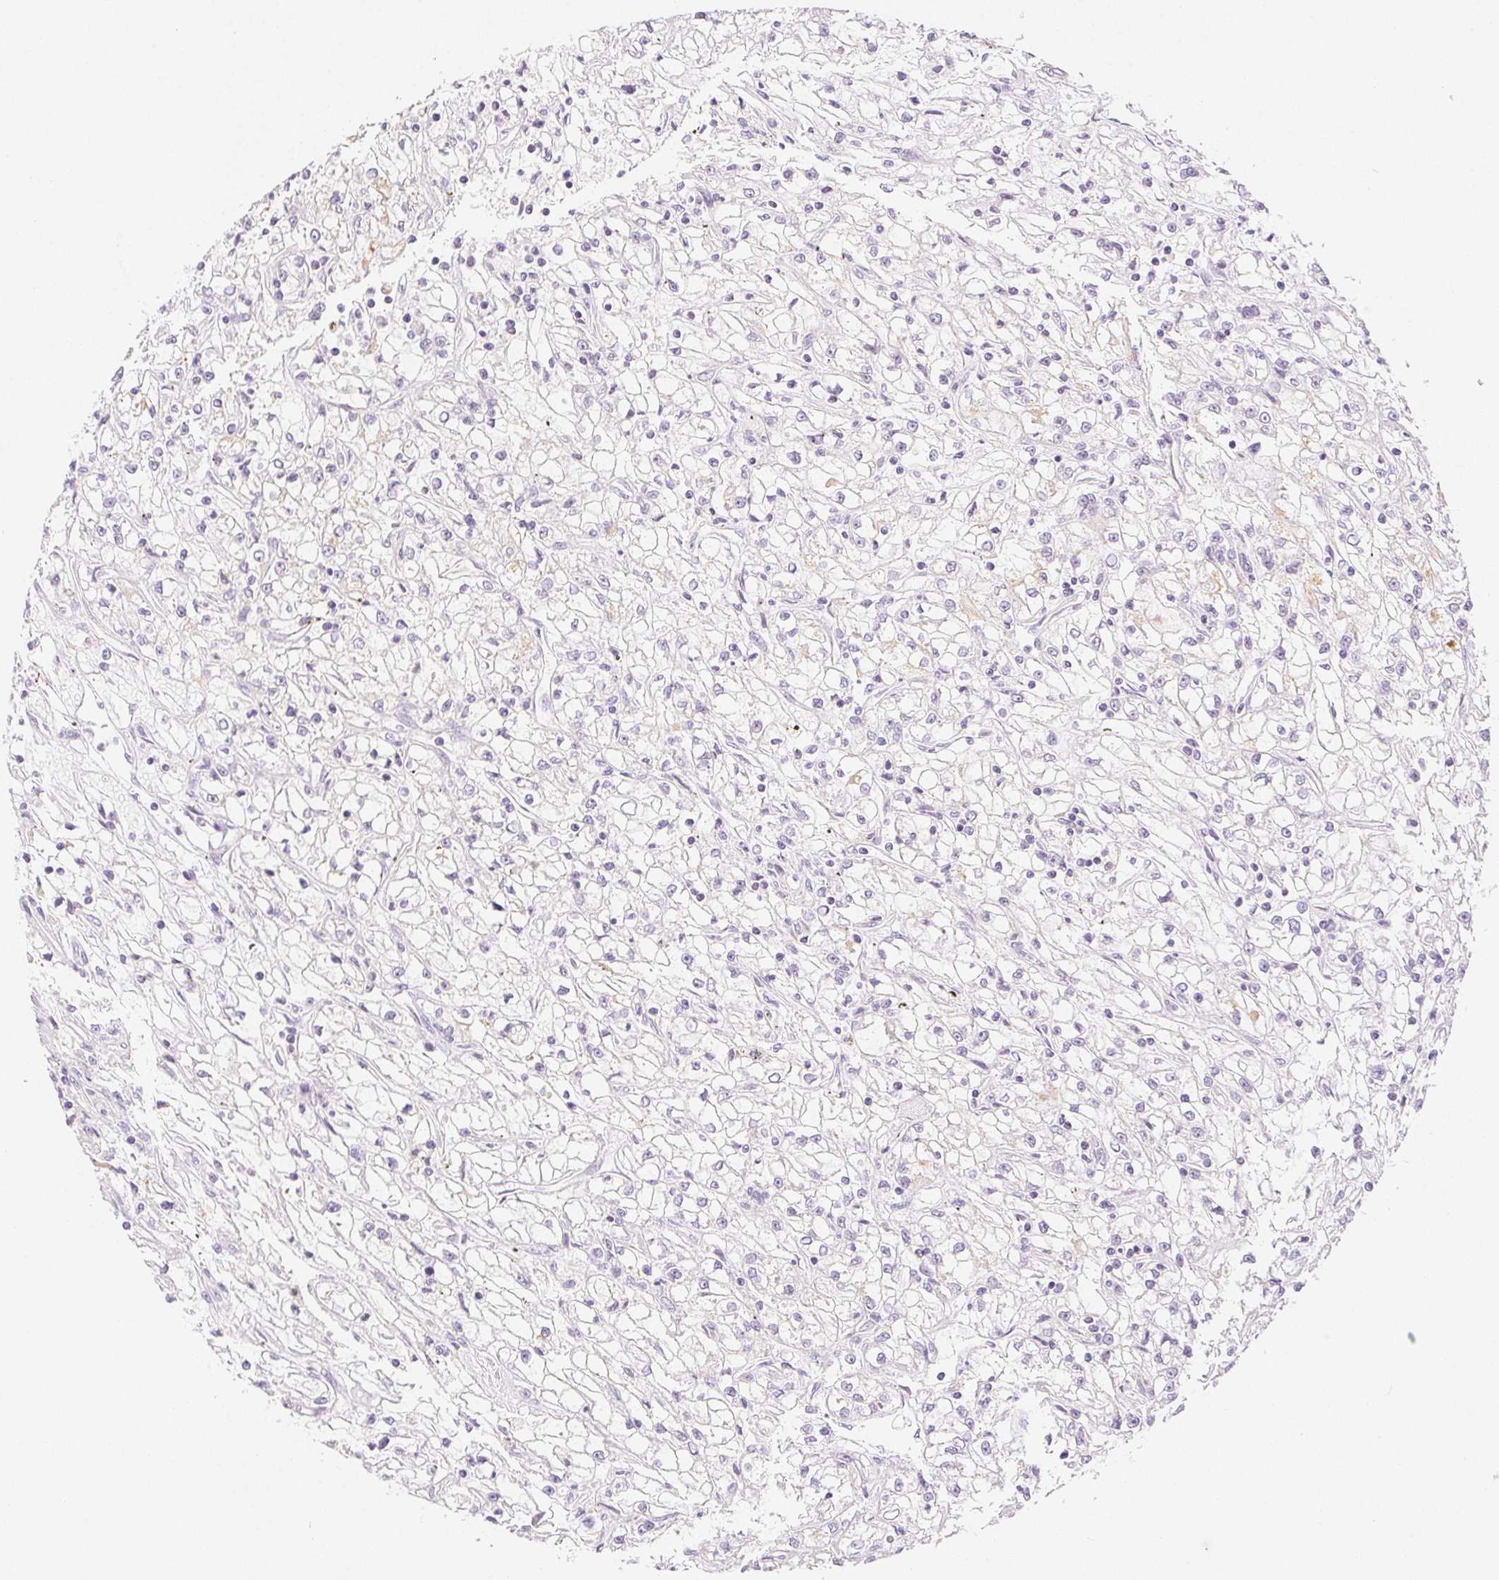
{"staining": {"intensity": "negative", "quantity": "none", "location": "none"}, "tissue": "renal cancer", "cell_type": "Tumor cells", "image_type": "cancer", "snomed": [{"axis": "morphology", "description": "Adenocarcinoma, NOS"}, {"axis": "topography", "description": "Kidney"}], "caption": "Photomicrograph shows no significant protein expression in tumor cells of renal cancer (adenocarcinoma). The staining was performed using DAB (3,3'-diaminobenzidine) to visualize the protein expression in brown, while the nuclei were stained in blue with hematoxylin (Magnification: 20x).", "gene": "SLC5A2", "patient": {"sex": "female", "age": 59}}